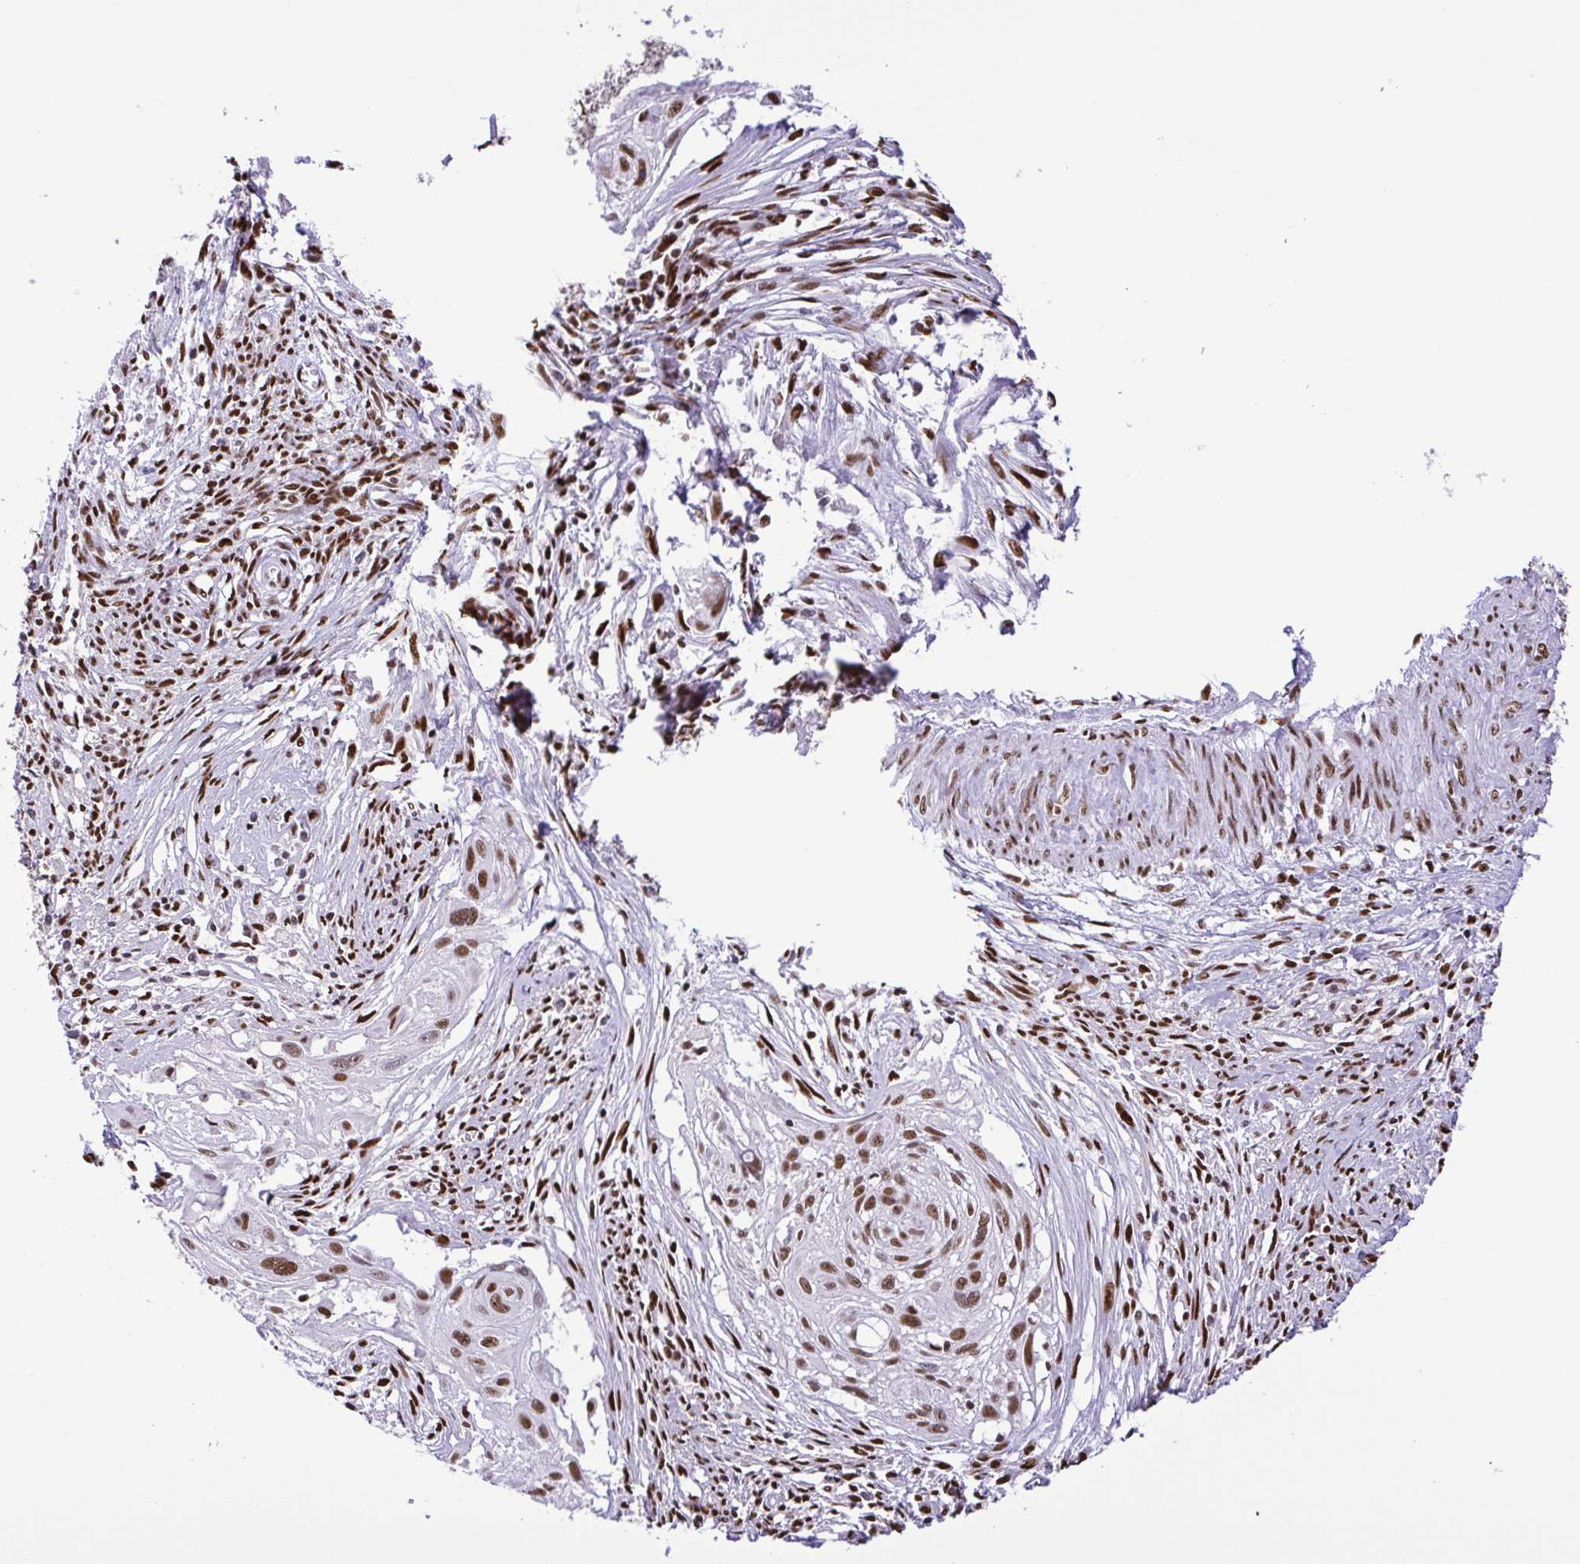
{"staining": {"intensity": "moderate", "quantity": ">75%", "location": "nuclear"}, "tissue": "cervical cancer", "cell_type": "Tumor cells", "image_type": "cancer", "snomed": [{"axis": "morphology", "description": "Squamous cell carcinoma, NOS"}, {"axis": "topography", "description": "Cervix"}], "caption": "High-power microscopy captured an immunohistochemistry image of squamous cell carcinoma (cervical), revealing moderate nuclear staining in about >75% of tumor cells. Nuclei are stained in blue.", "gene": "TRIM28", "patient": {"sex": "female", "age": 49}}